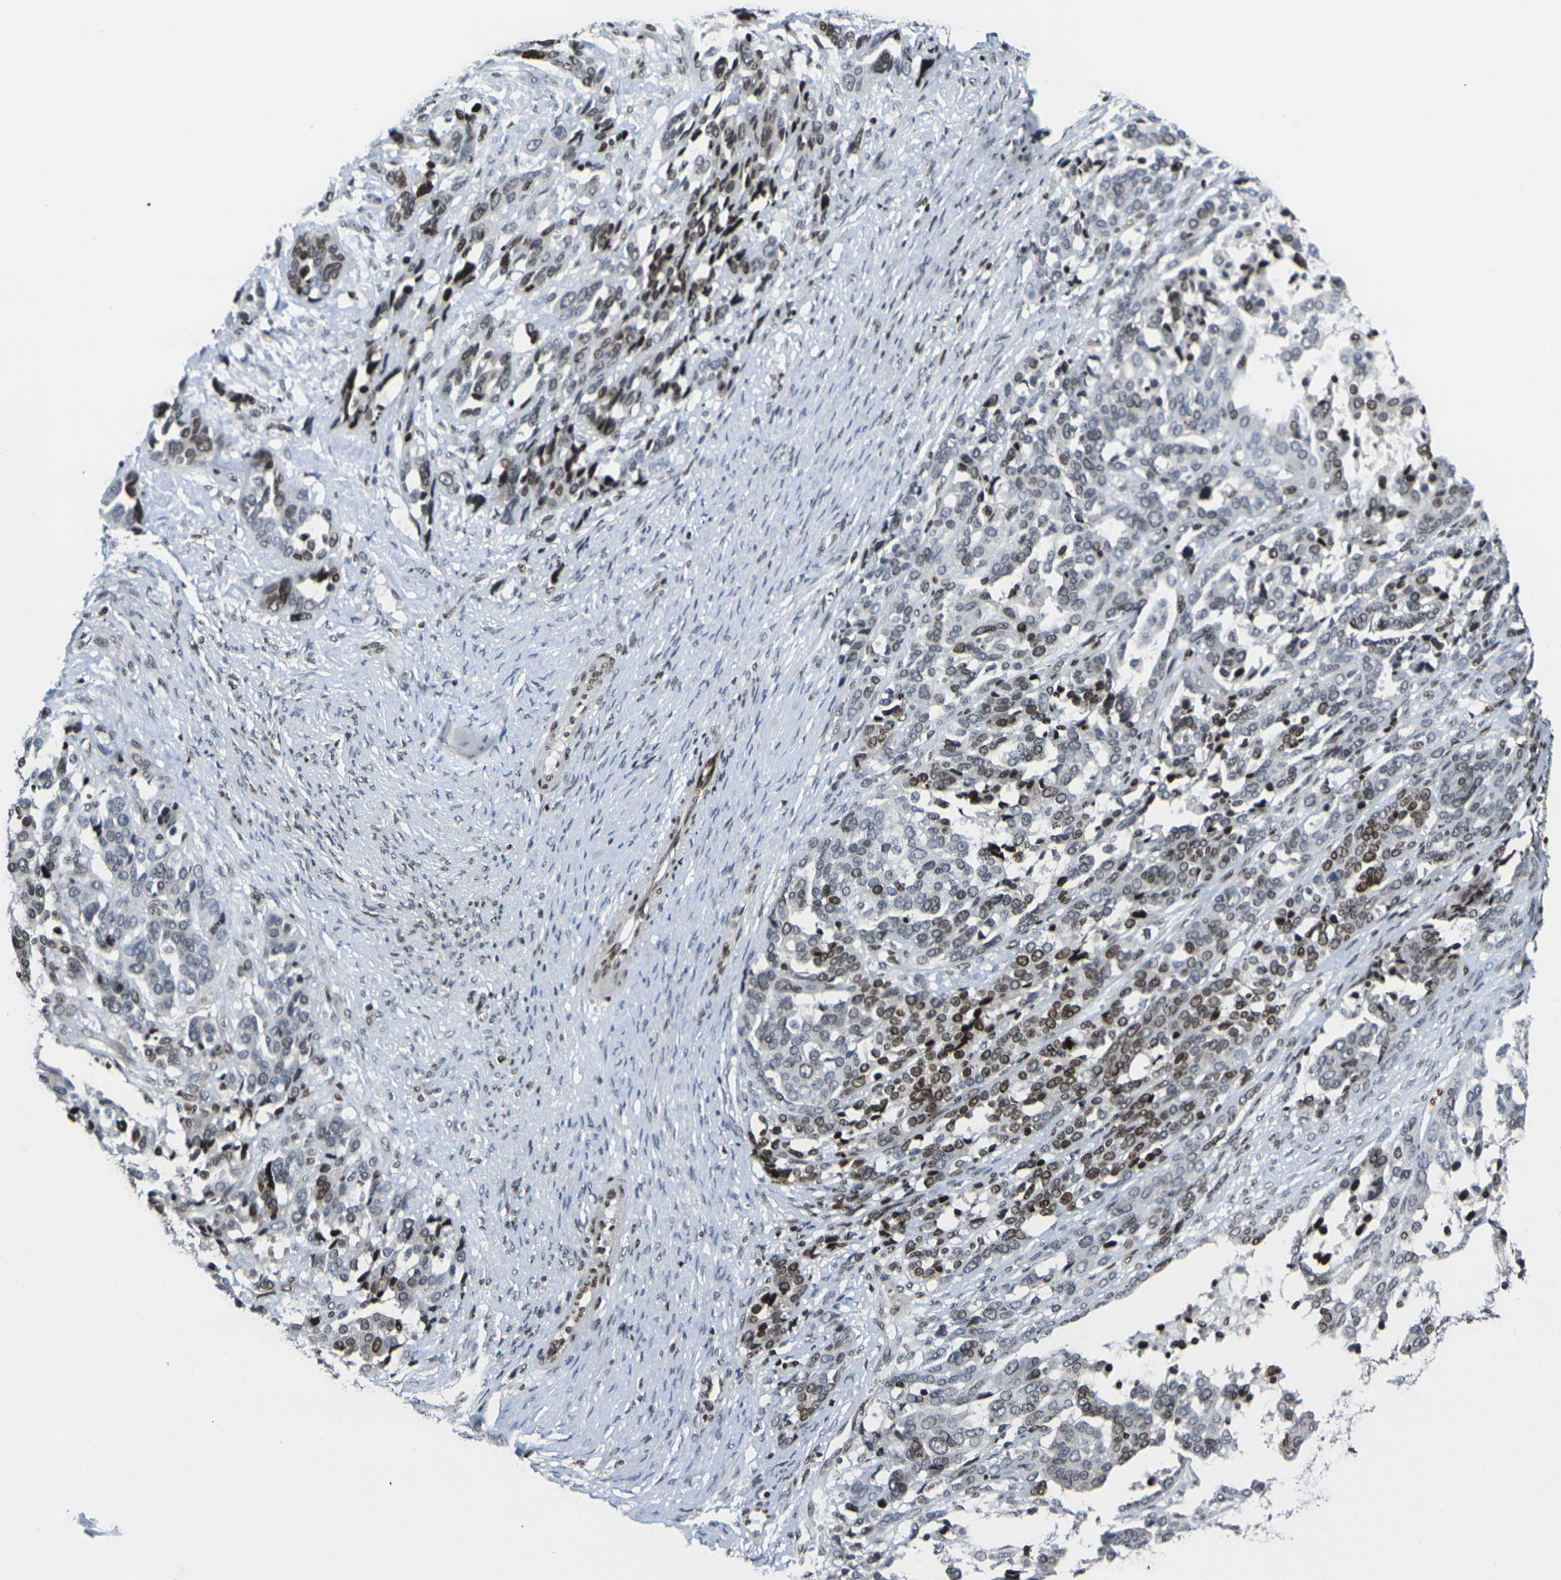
{"staining": {"intensity": "moderate", "quantity": "<25%", "location": "nuclear"}, "tissue": "ovarian cancer", "cell_type": "Tumor cells", "image_type": "cancer", "snomed": [{"axis": "morphology", "description": "Cystadenocarcinoma, serous, NOS"}, {"axis": "topography", "description": "Ovary"}], "caption": "A low amount of moderate nuclear positivity is appreciated in about <25% of tumor cells in ovarian serous cystadenocarcinoma tissue.", "gene": "H1-10", "patient": {"sex": "female", "age": 44}}